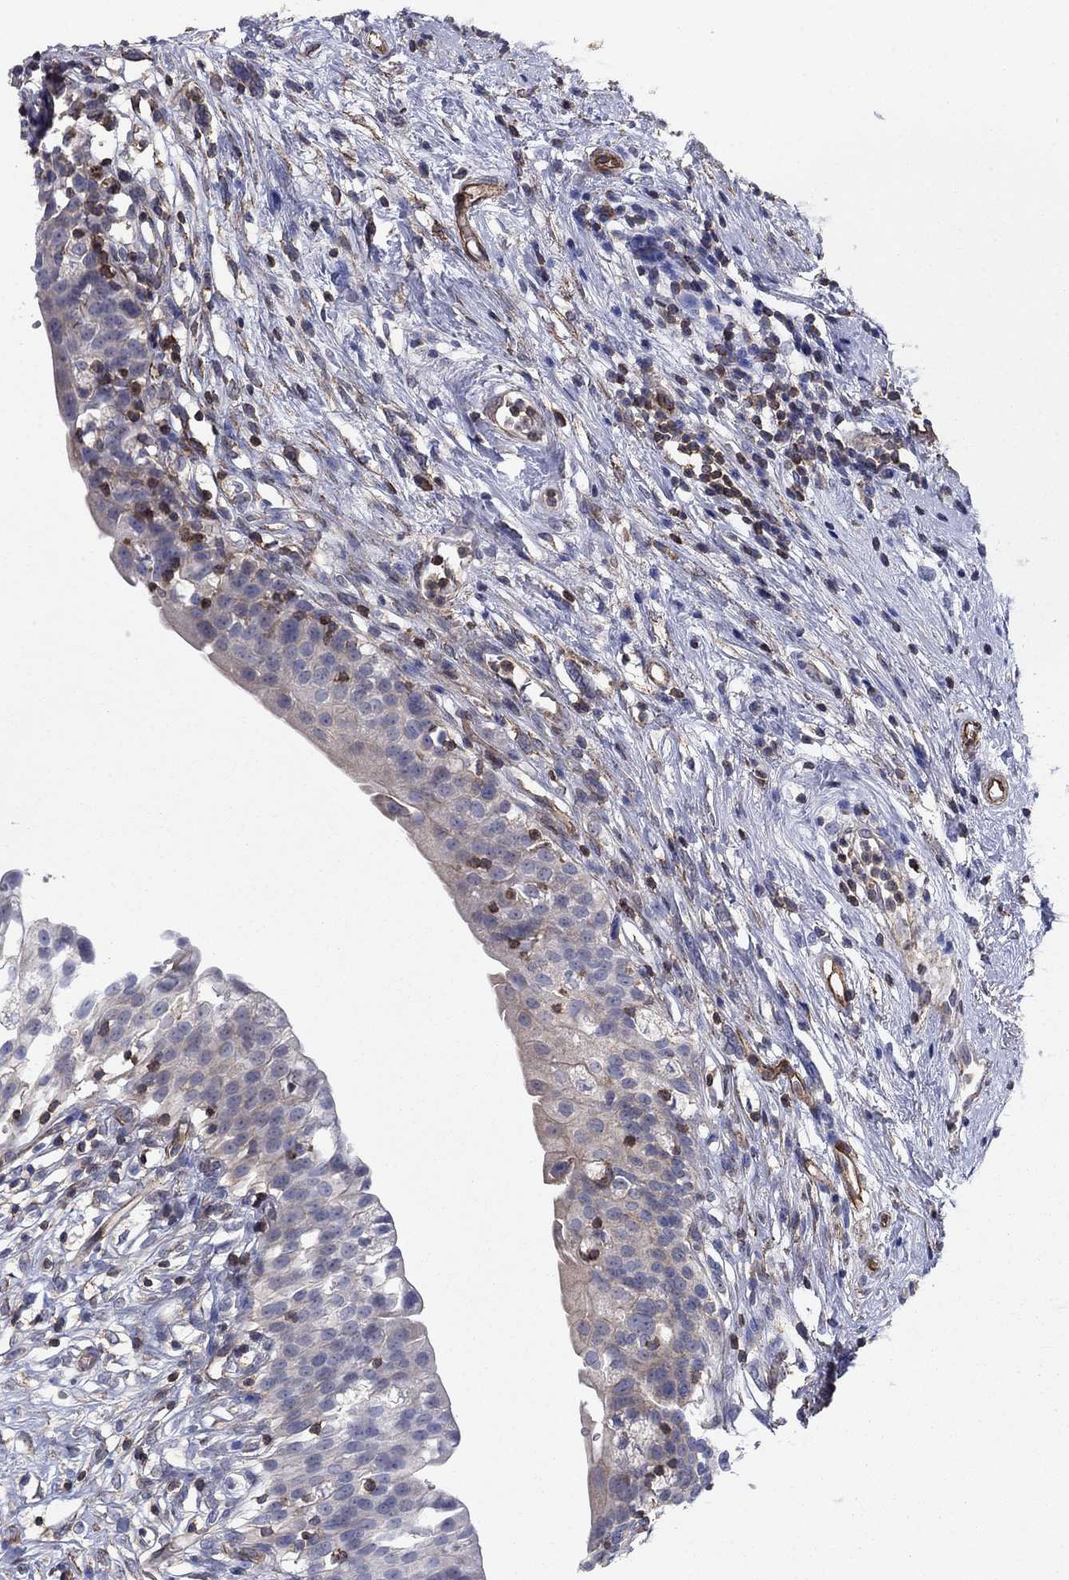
{"staining": {"intensity": "negative", "quantity": "none", "location": "none"}, "tissue": "urinary bladder", "cell_type": "Urothelial cells", "image_type": "normal", "snomed": [{"axis": "morphology", "description": "Normal tissue, NOS"}, {"axis": "topography", "description": "Urinary bladder"}], "caption": "Immunohistochemistry (IHC) of unremarkable urinary bladder displays no positivity in urothelial cells. (Stains: DAB (3,3'-diaminobenzidine) immunohistochemistry (IHC) with hematoxylin counter stain, Microscopy: brightfield microscopy at high magnification).", "gene": "PSD4", "patient": {"sex": "male", "age": 76}}